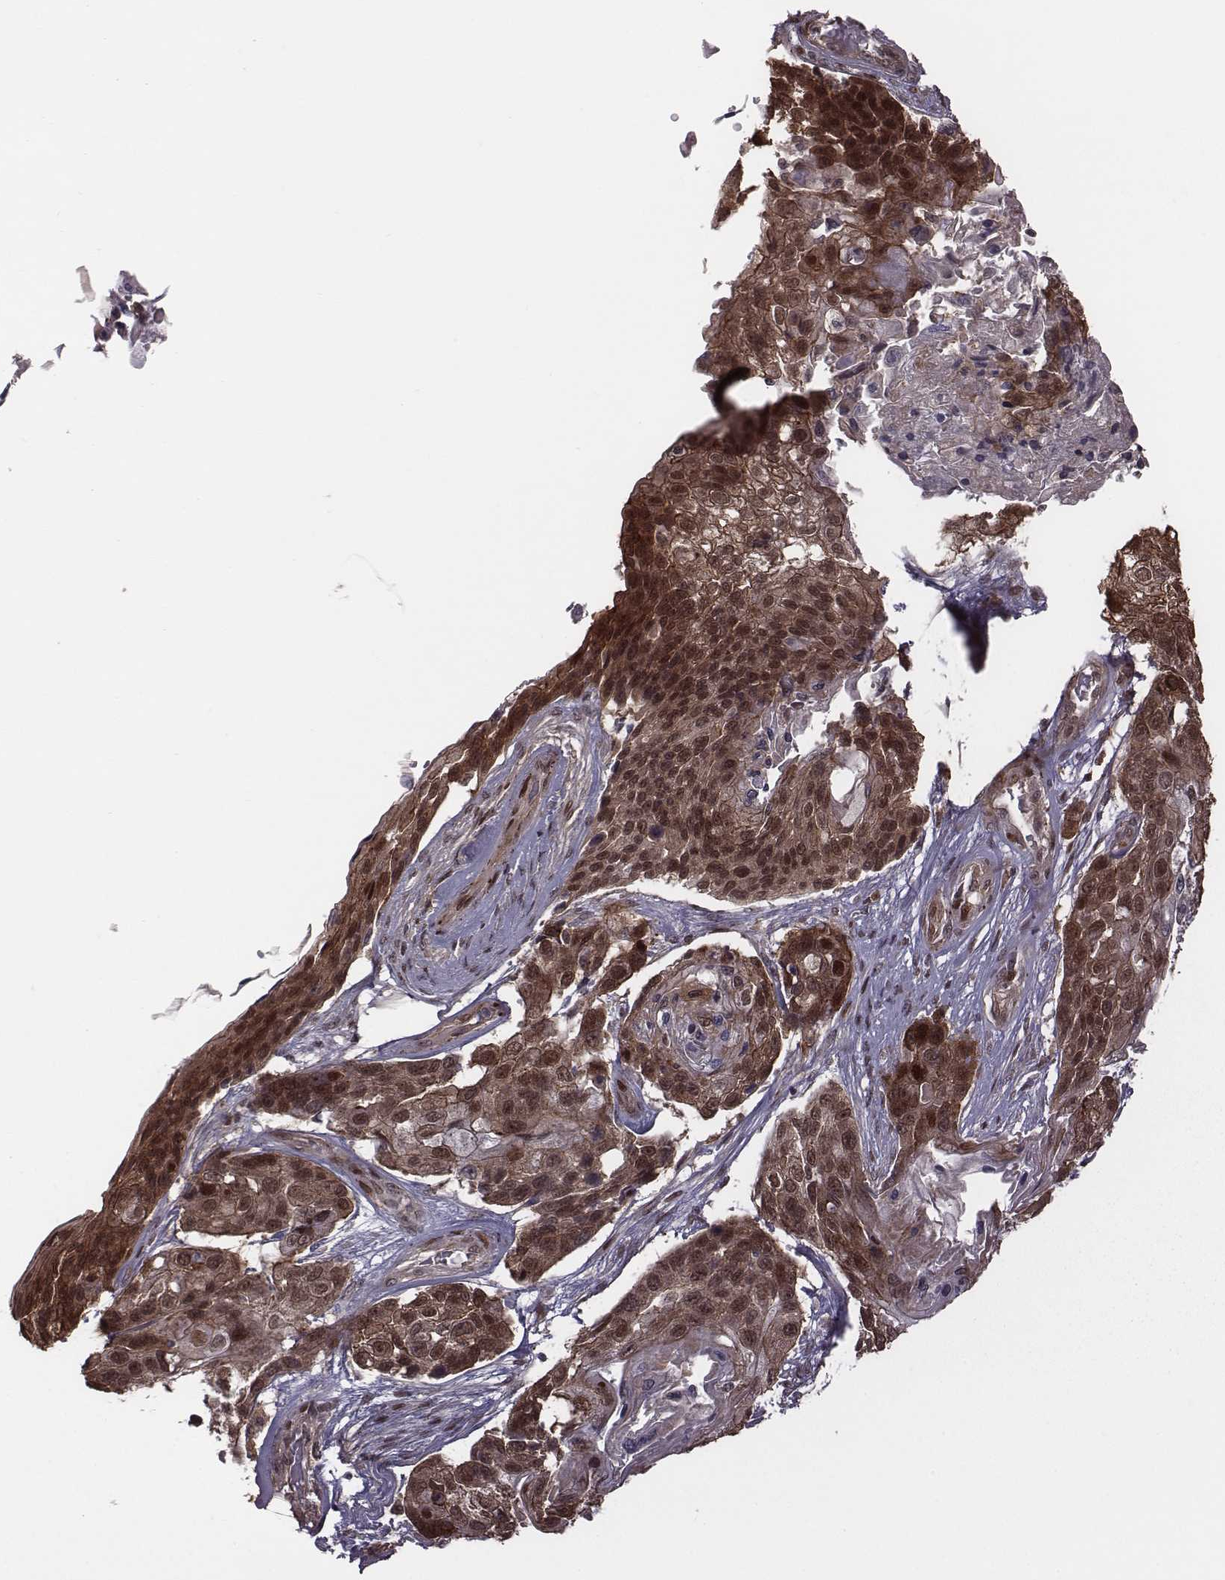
{"staining": {"intensity": "moderate", "quantity": ">75%", "location": "cytoplasmic/membranous,nuclear"}, "tissue": "lung cancer", "cell_type": "Tumor cells", "image_type": "cancer", "snomed": [{"axis": "morphology", "description": "Squamous cell carcinoma, NOS"}, {"axis": "topography", "description": "Lung"}], "caption": "This is an image of IHC staining of lung cancer, which shows moderate positivity in the cytoplasmic/membranous and nuclear of tumor cells.", "gene": "RPL3", "patient": {"sex": "male", "age": 69}}